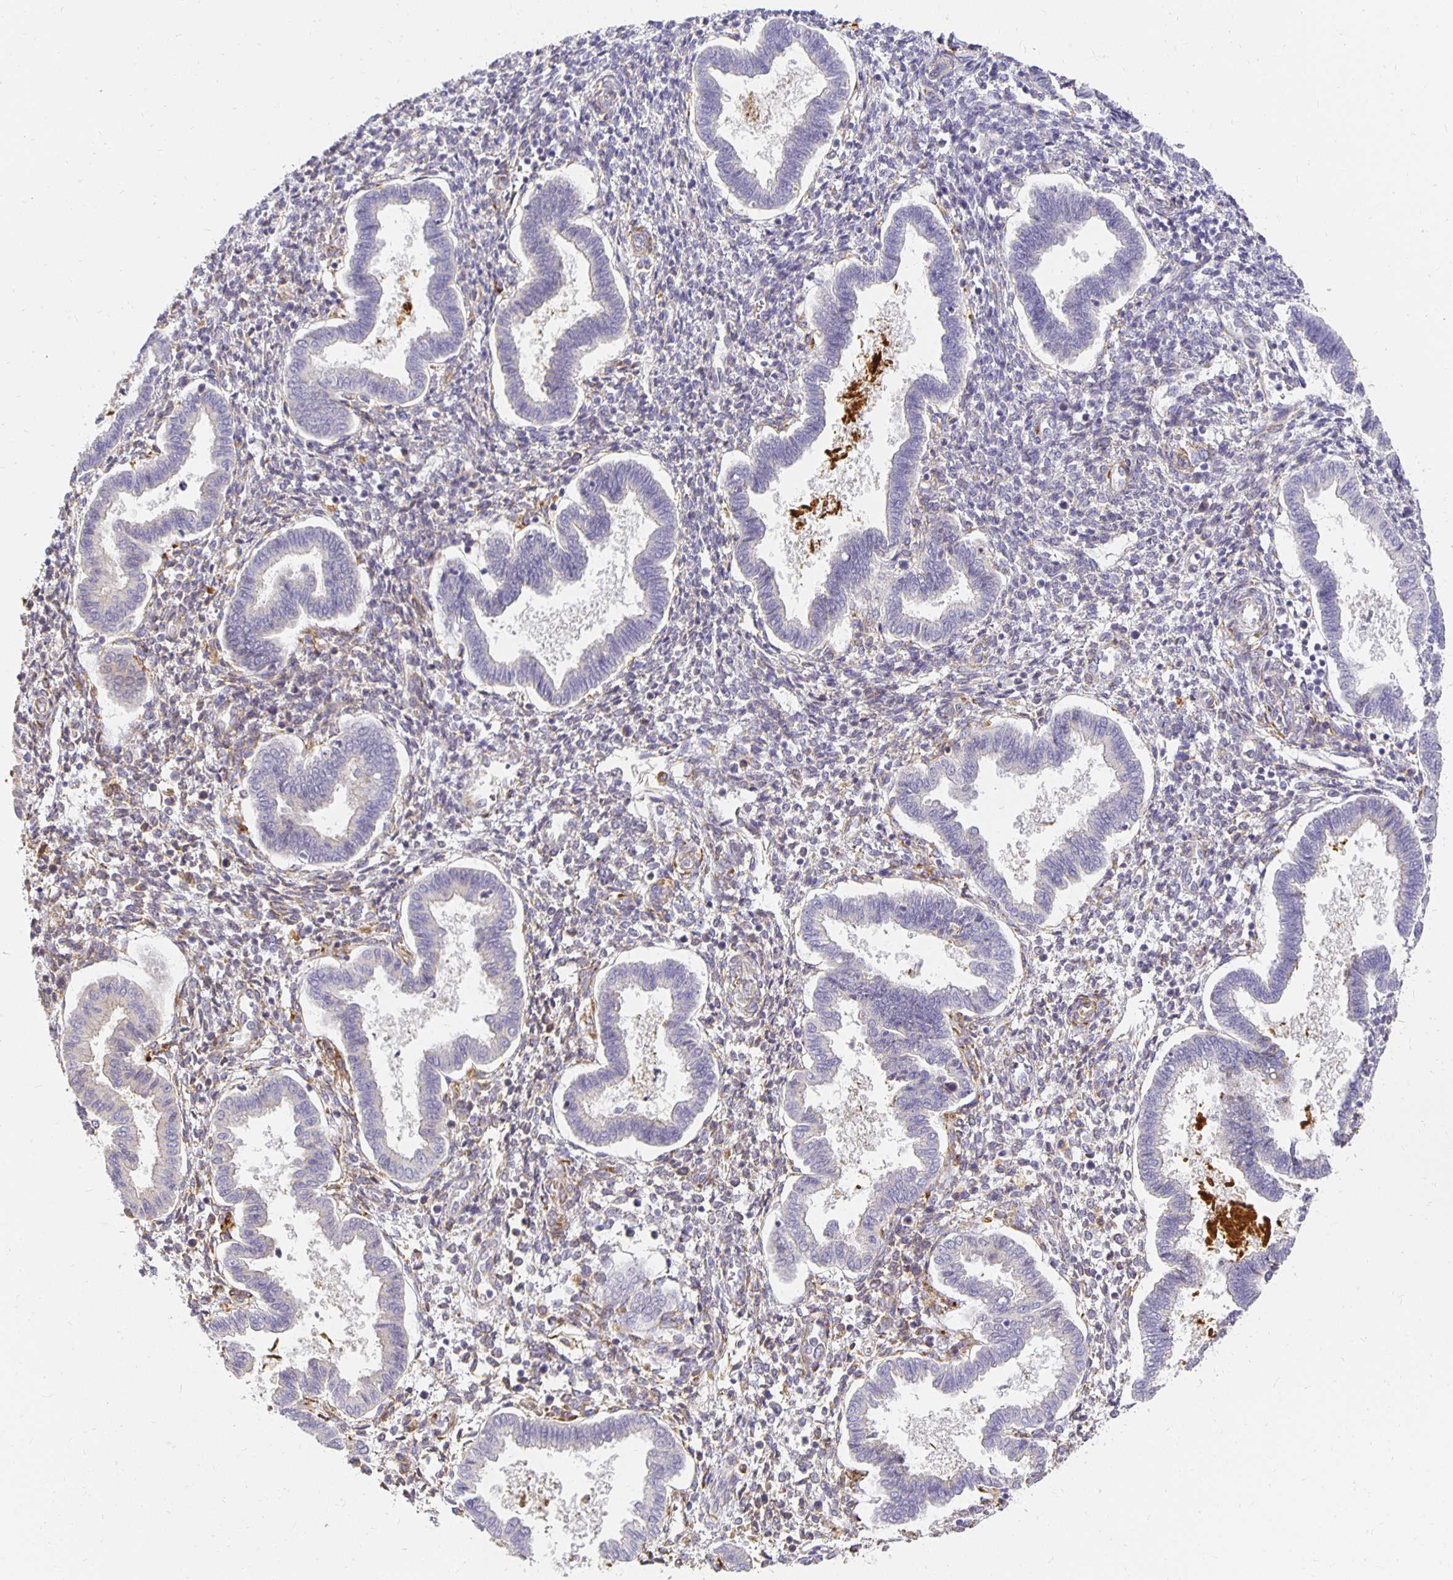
{"staining": {"intensity": "negative", "quantity": "none", "location": "none"}, "tissue": "endometrium", "cell_type": "Cells in endometrial stroma", "image_type": "normal", "snomed": [{"axis": "morphology", "description": "Normal tissue, NOS"}, {"axis": "topography", "description": "Endometrium"}], "caption": "IHC of normal endometrium demonstrates no staining in cells in endometrial stroma.", "gene": "PLOD1", "patient": {"sex": "female", "age": 24}}